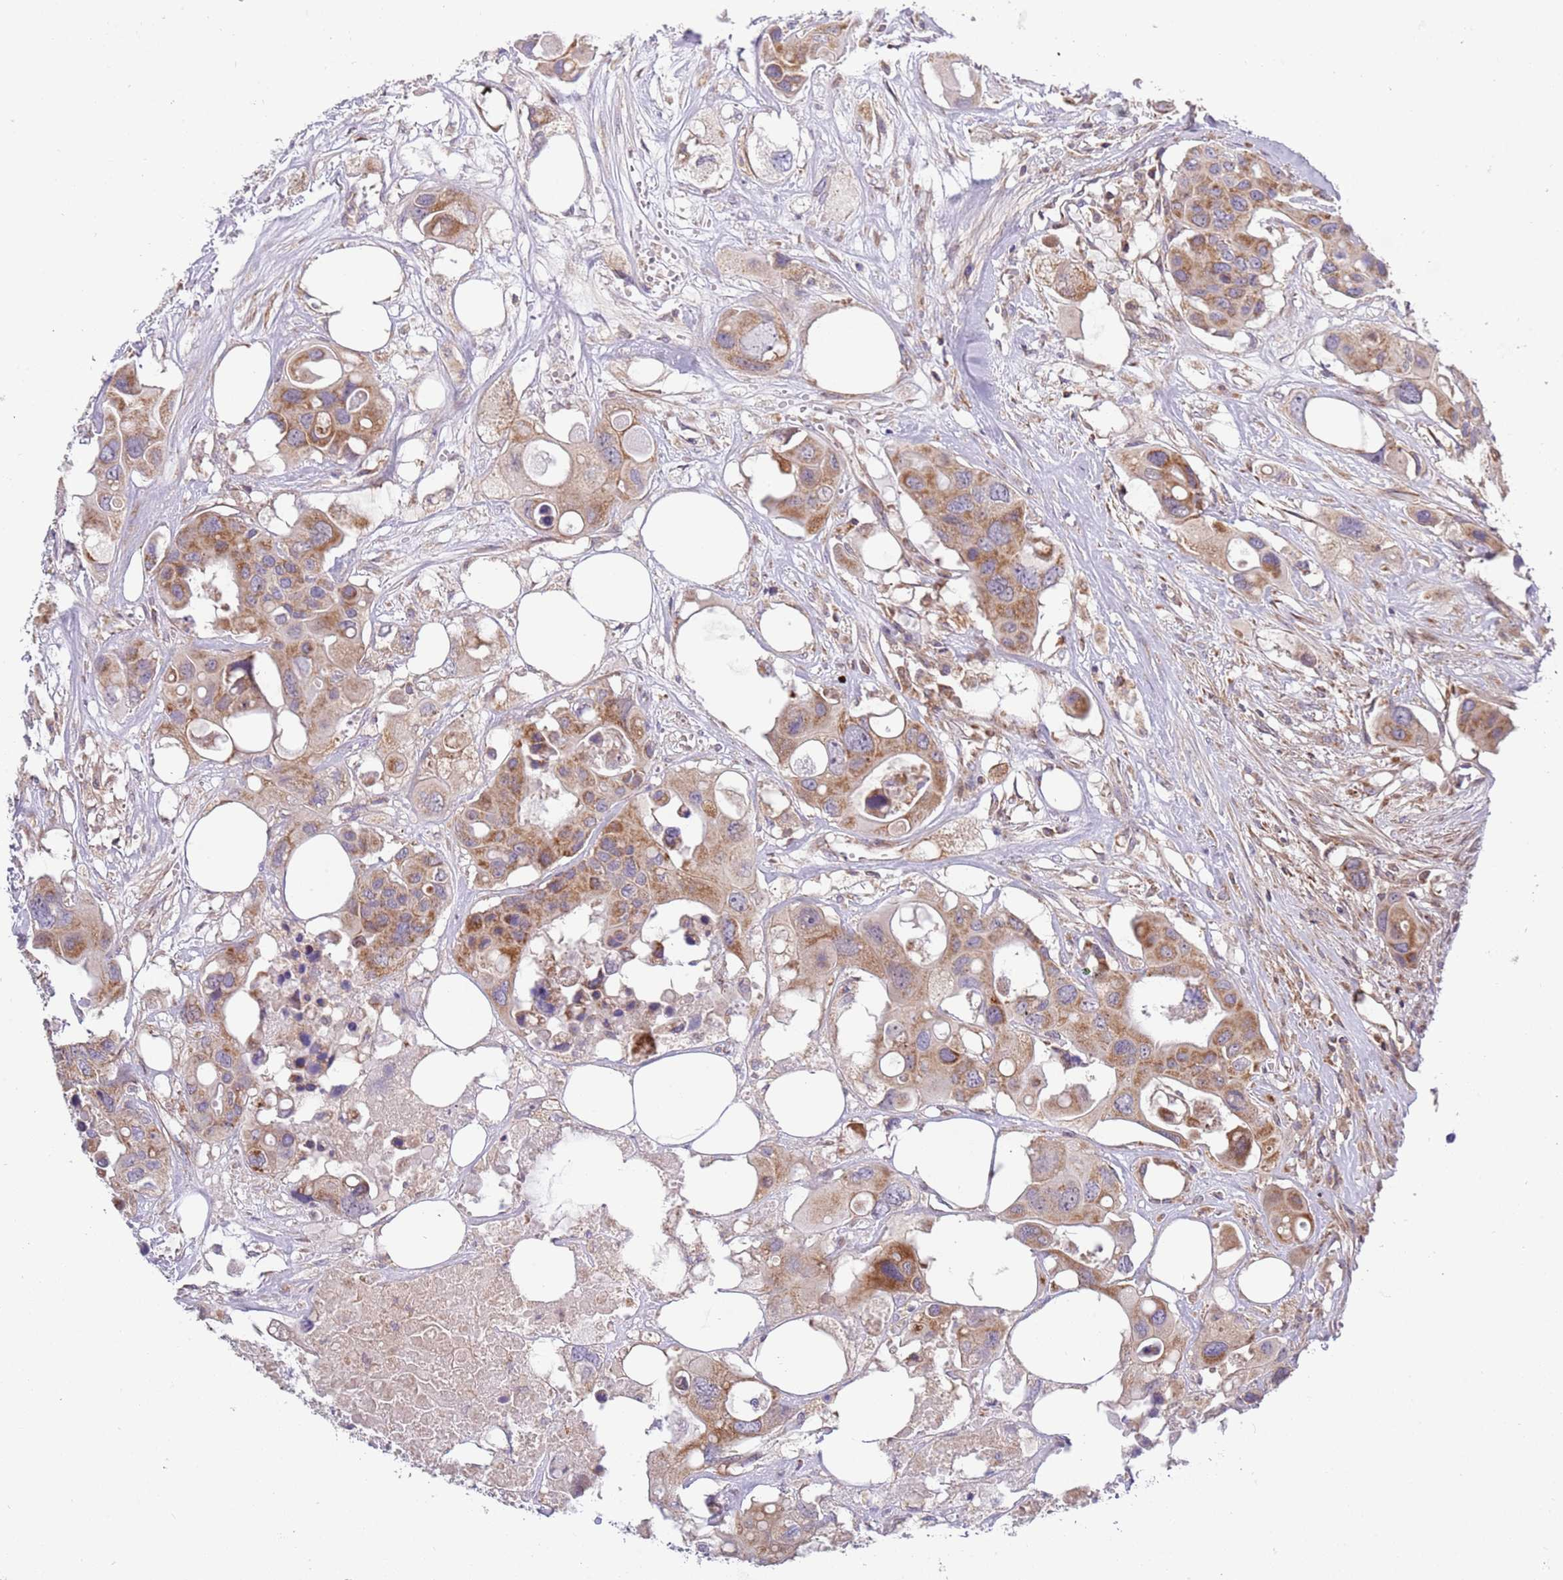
{"staining": {"intensity": "moderate", "quantity": ">75%", "location": "cytoplasmic/membranous"}, "tissue": "colorectal cancer", "cell_type": "Tumor cells", "image_type": "cancer", "snomed": [{"axis": "morphology", "description": "Adenocarcinoma, NOS"}, {"axis": "topography", "description": "Colon"}], "caption": "Tumor cells show medium levels of moderate cytoplasmic/membranous positivity in about >75% of cells in human colorectal adenocarcinoma. Using DAB (brown) and hematoxylin (blue) stains, captured at high magnification using brightfield microscopy.", "gene": "IRS4", "patient": {"sex": "male", "age": 77}}